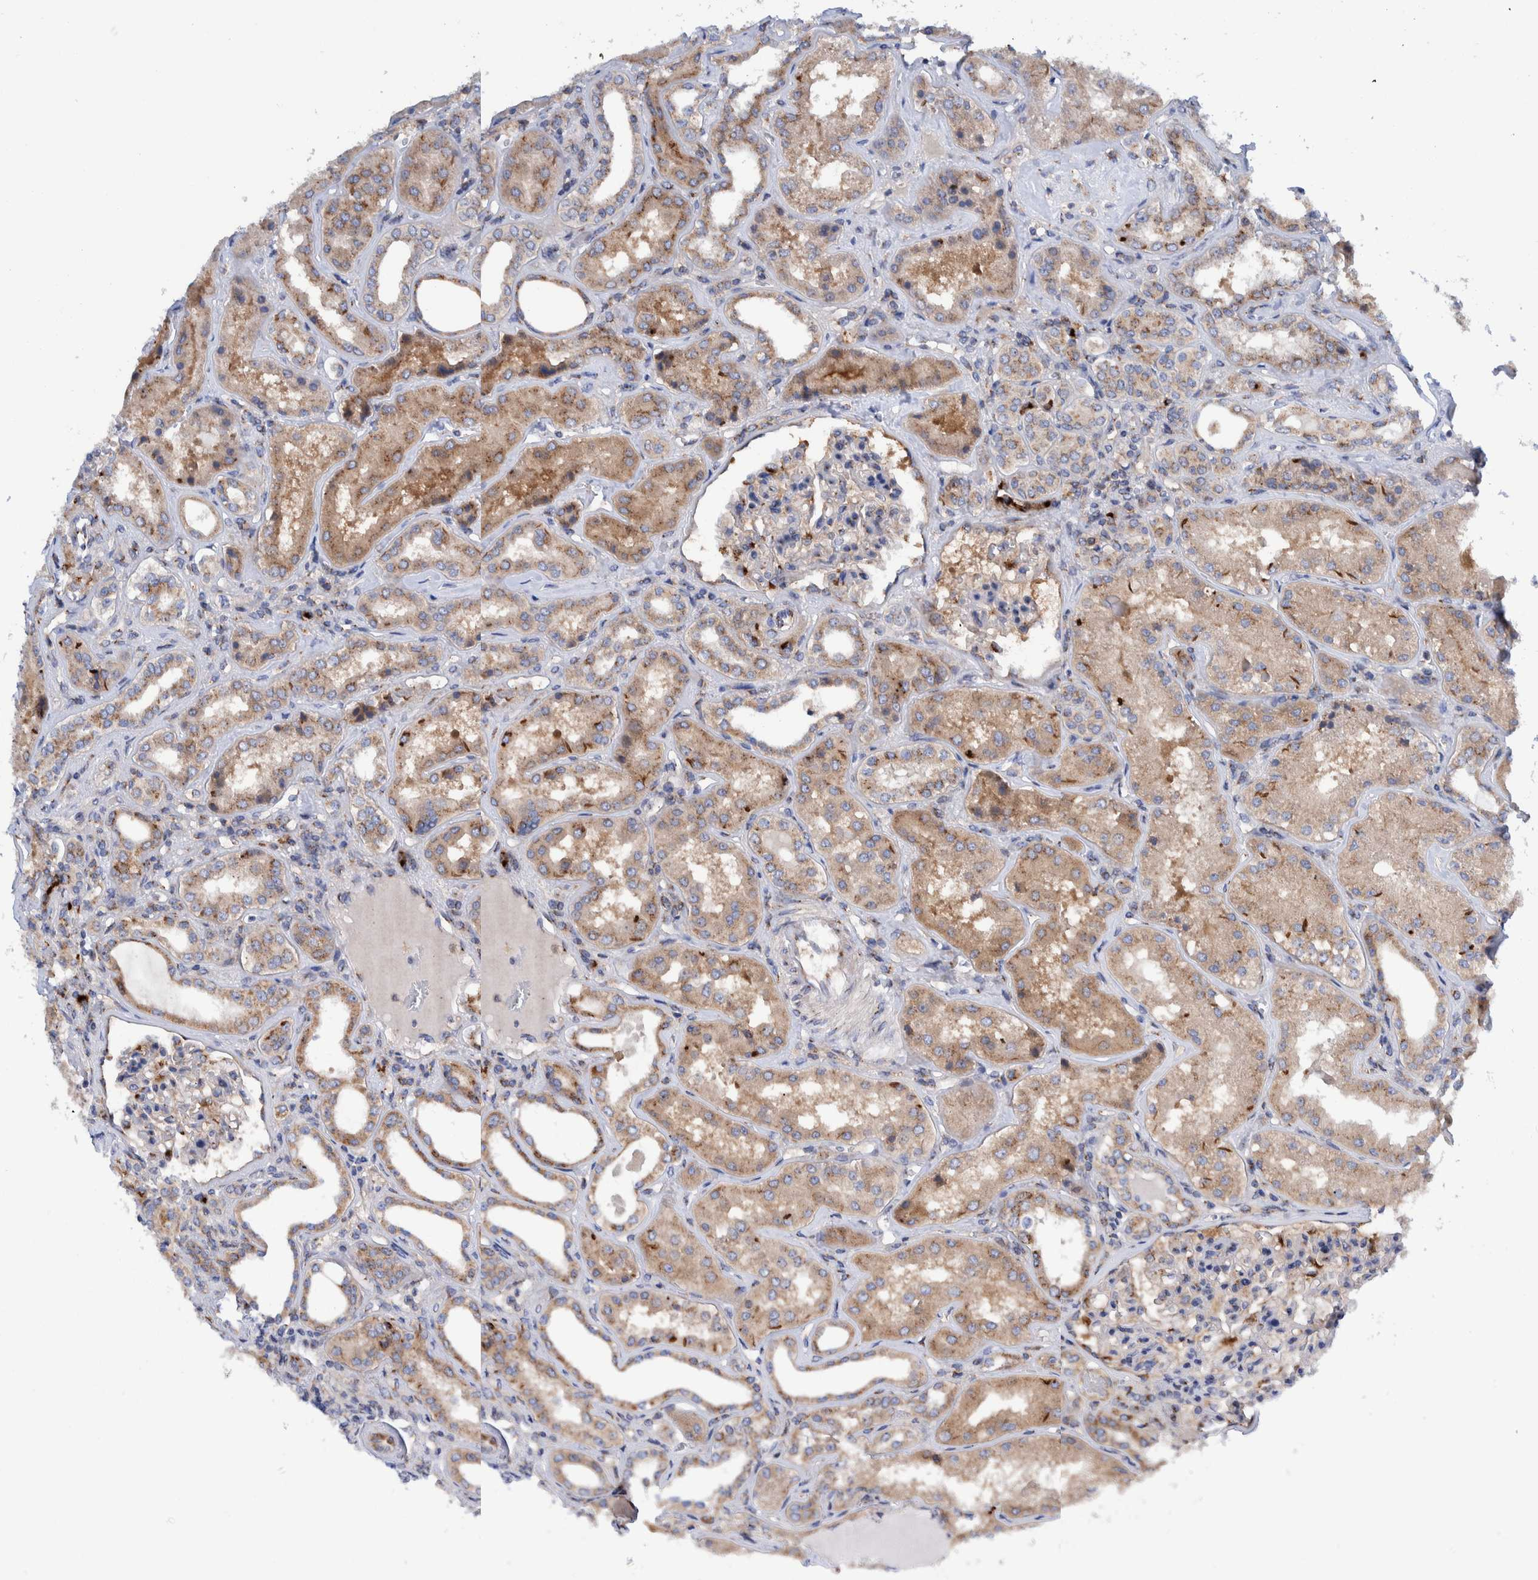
{"staining": {"intensity": "strong", "quantity": "<25%", "location": "cytoplasmic/membranous"}, "tissue": "kidney", "cell_type": "Cells in glomeruli", "image_type": "normal", "snomed": [{"axis": "morphology", "description": "Normal tissue, NOS"}, {"axis": "topography", "description": "Kidney"}], "caption": "High-magnification brightfield microscopy of normal kidney stained with DAB (3,3'-diaminobenzidine) (brown) and counterstained with hematoxylin (blue). cells in glomeruli exhibit strong cytoplasmic/membranous expression is appreciated in approximately<25% of cells.", "gene": "TRIM58", "patient": {"sex": "female", "age": 56}}